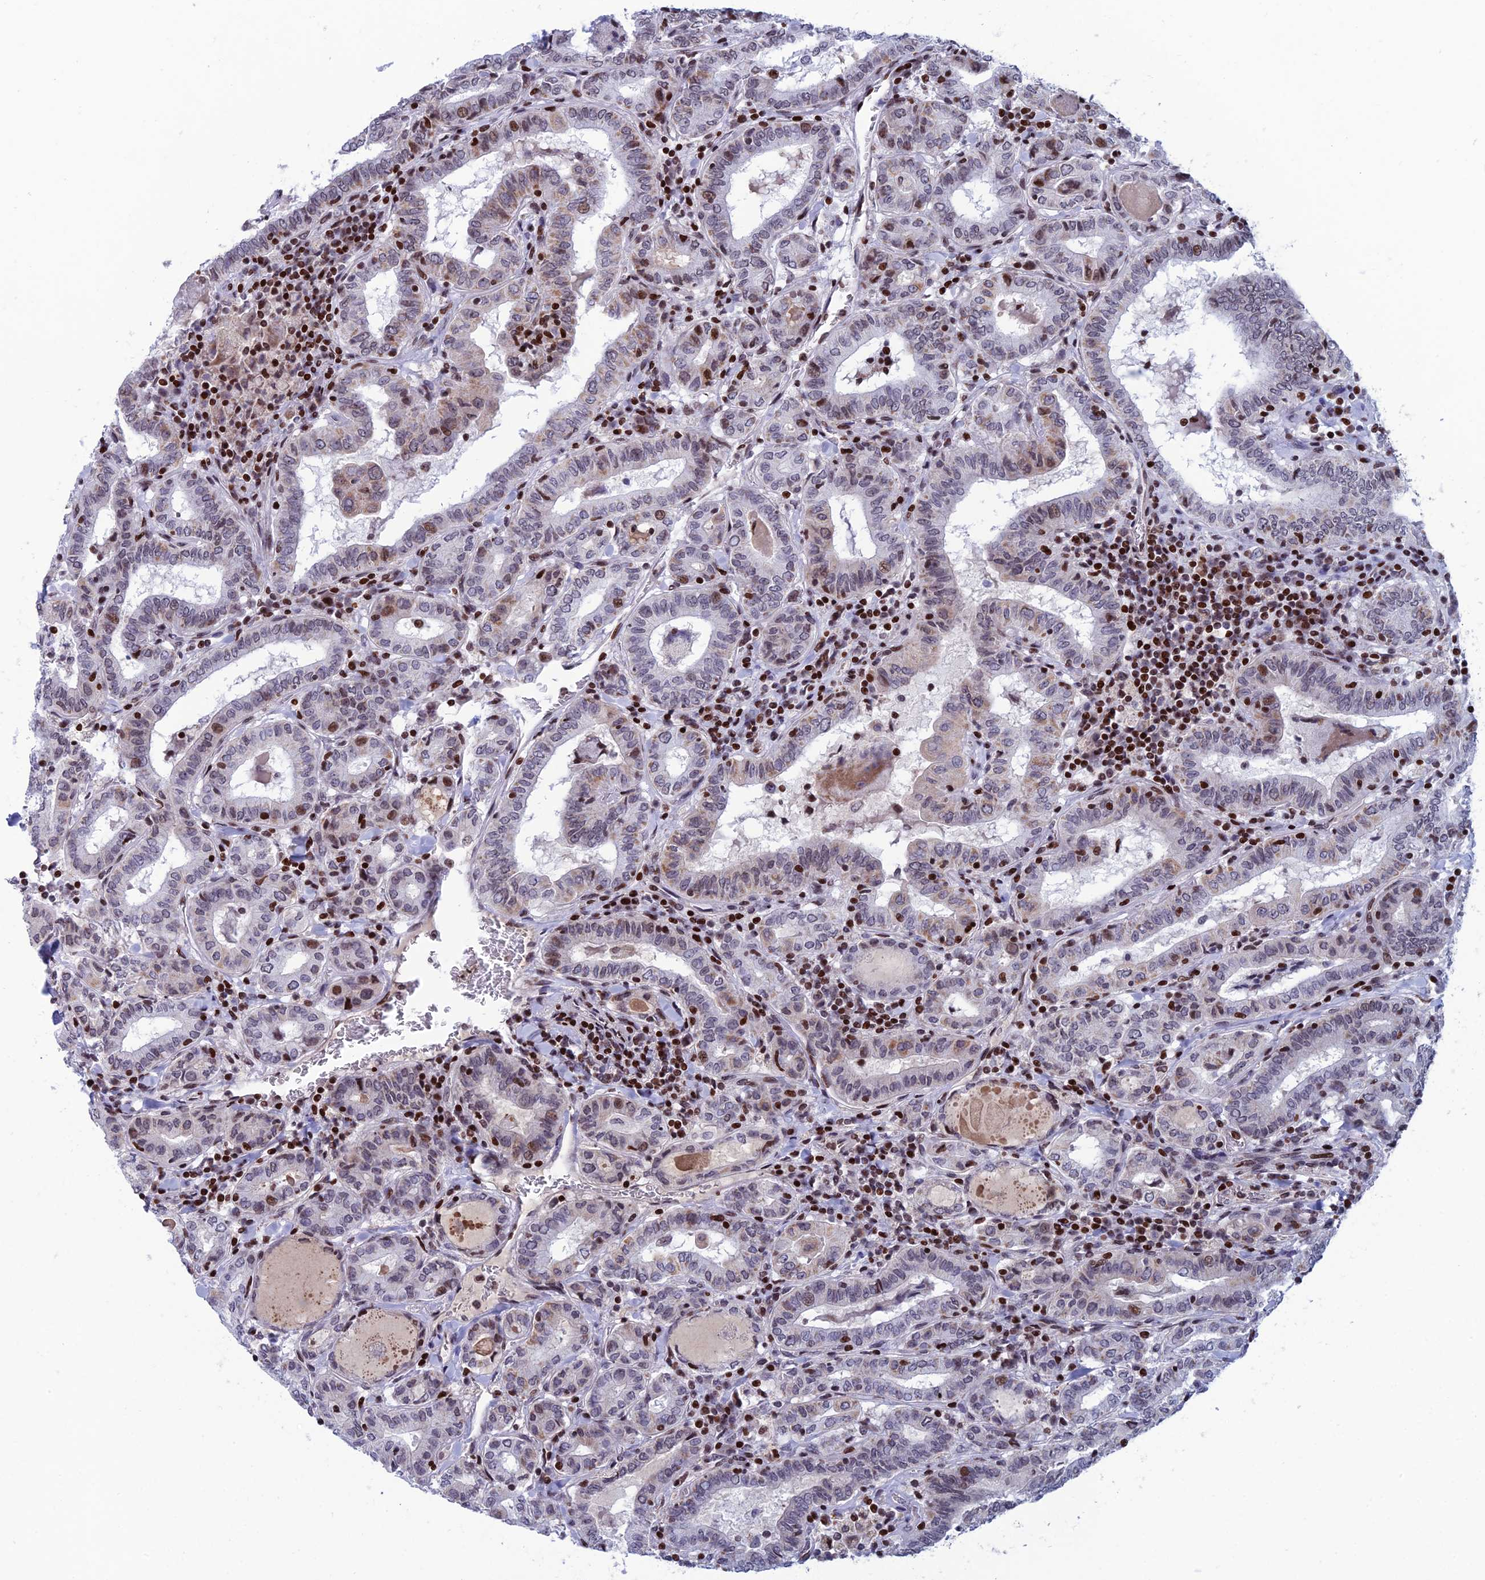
{"staining": {"intensity": "moderate", "quantity": "<25%", "location": "cytoplasmic/membranous,nuclear"}, "tissue": "thyroid cancer", "cell_type": "Tumor cells", "image_type": "cancer", "snomed": [{"axis": "morphology", "description": "Papillary adenocarcinoma, NOS"}, {"axis": "topography", "description": "Thyroid gland"}], "caption": "Immunohistochemical staining of thyroid cancer (papillary adenocarcinoma) exhibits low levels of moderate cytoplasmic/membranous and nuclear expression in approximately <25% of tumor cells.", "gene": "AFF3", "patient": {"sex": "female", "age": 72}}